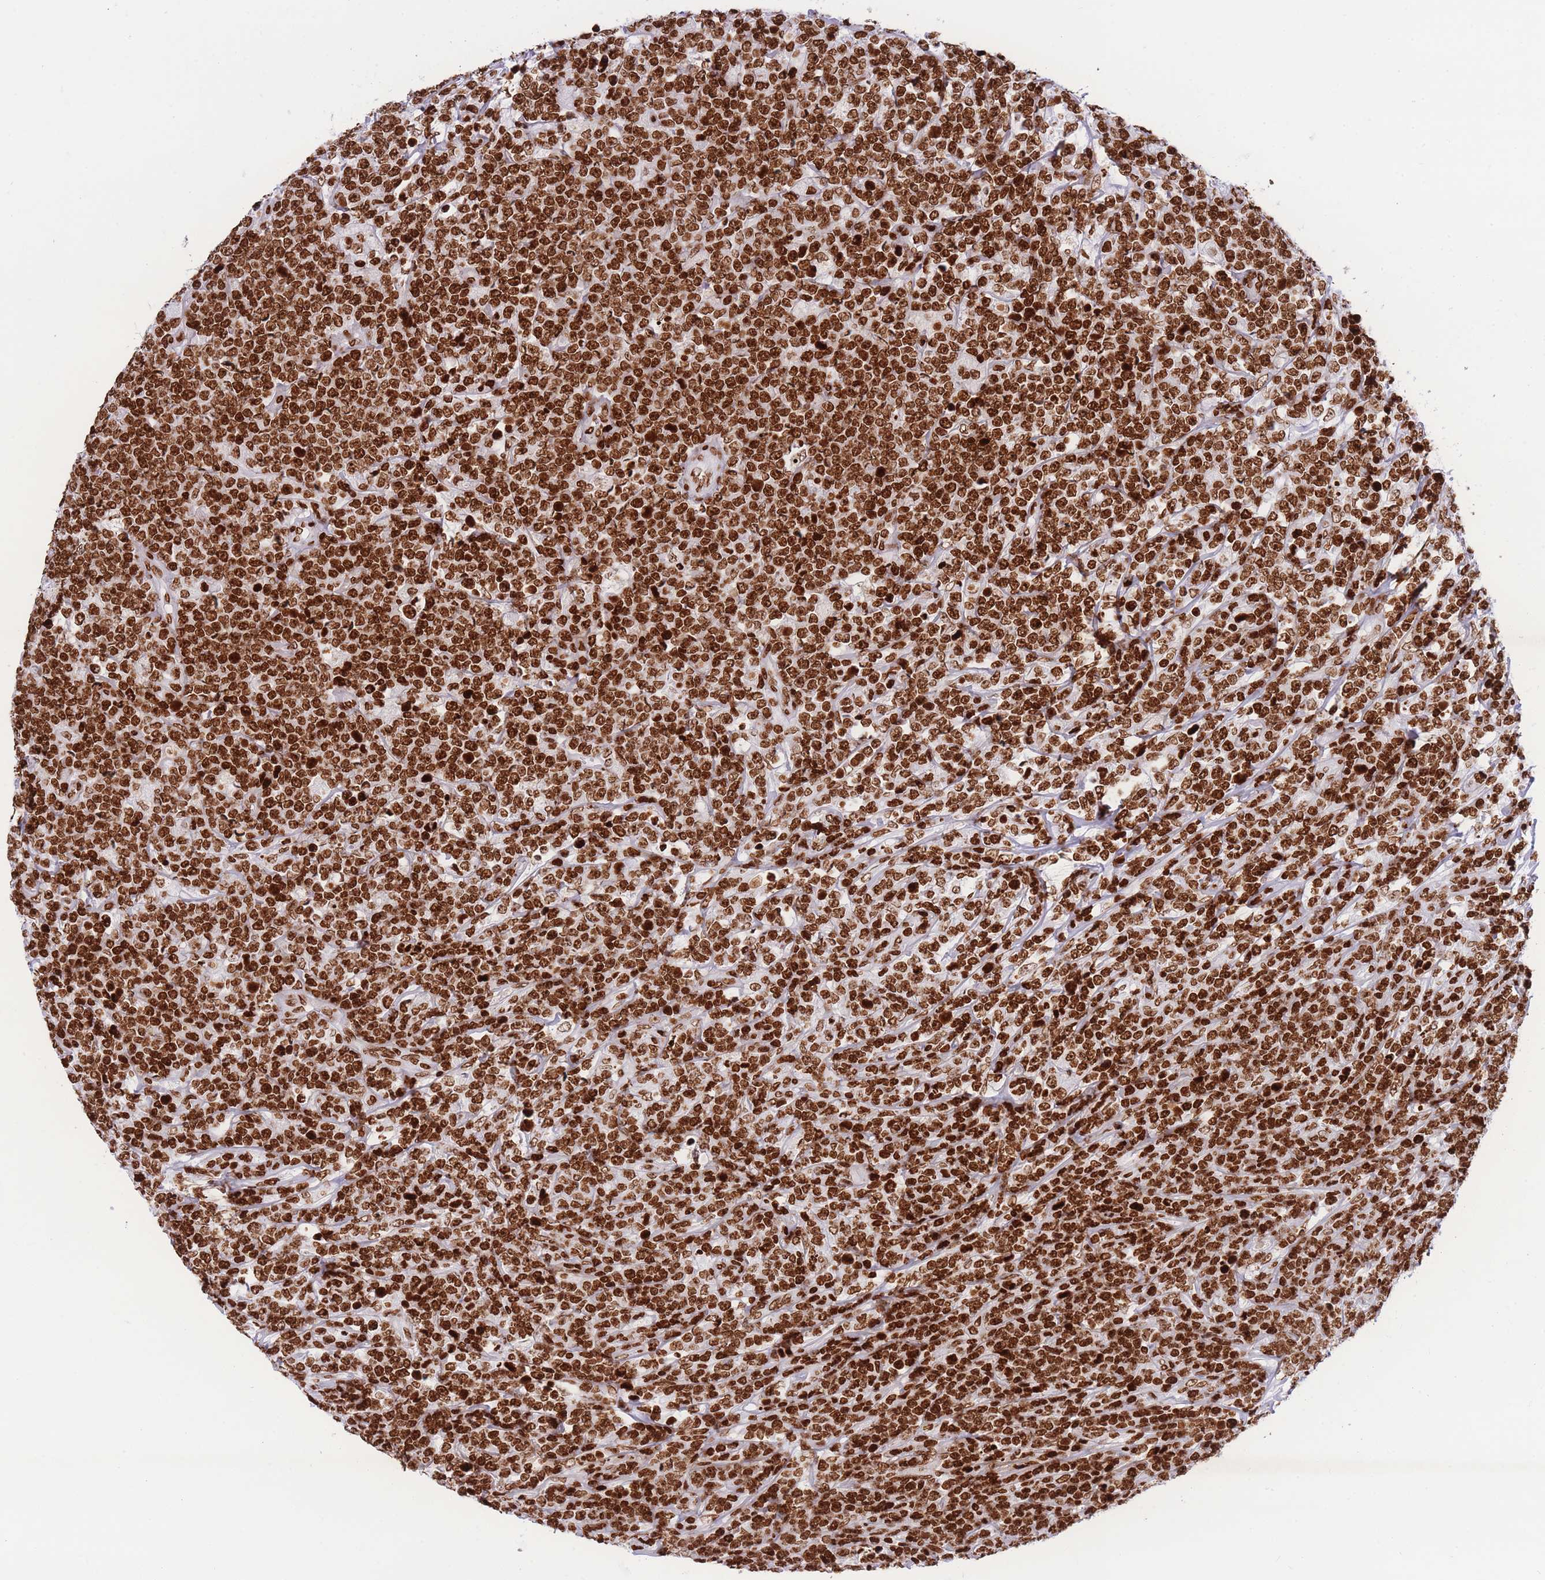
{"staining": {"intensity": "strong", "quantity": ">75%", "location": "nuclear"}, "tissue": "lymphoma", "cell_type": "Tumor cells", "image_type": "cancer", "snomed": [{"axis": "morphology", "description": "Malignant lymphoma, non-Hodgkin's type, High grade"}, {"axis": "topography", "description": "Small intestine"}], "caption": "High-power microscopy captured an immunohistochemistry photomicrograph of lymphoma, revealing strong nuclear positivity in approximately >75% of tumor cells.", "gene": "H2BC11", "patient": {"sex": "male", "age": 8}}